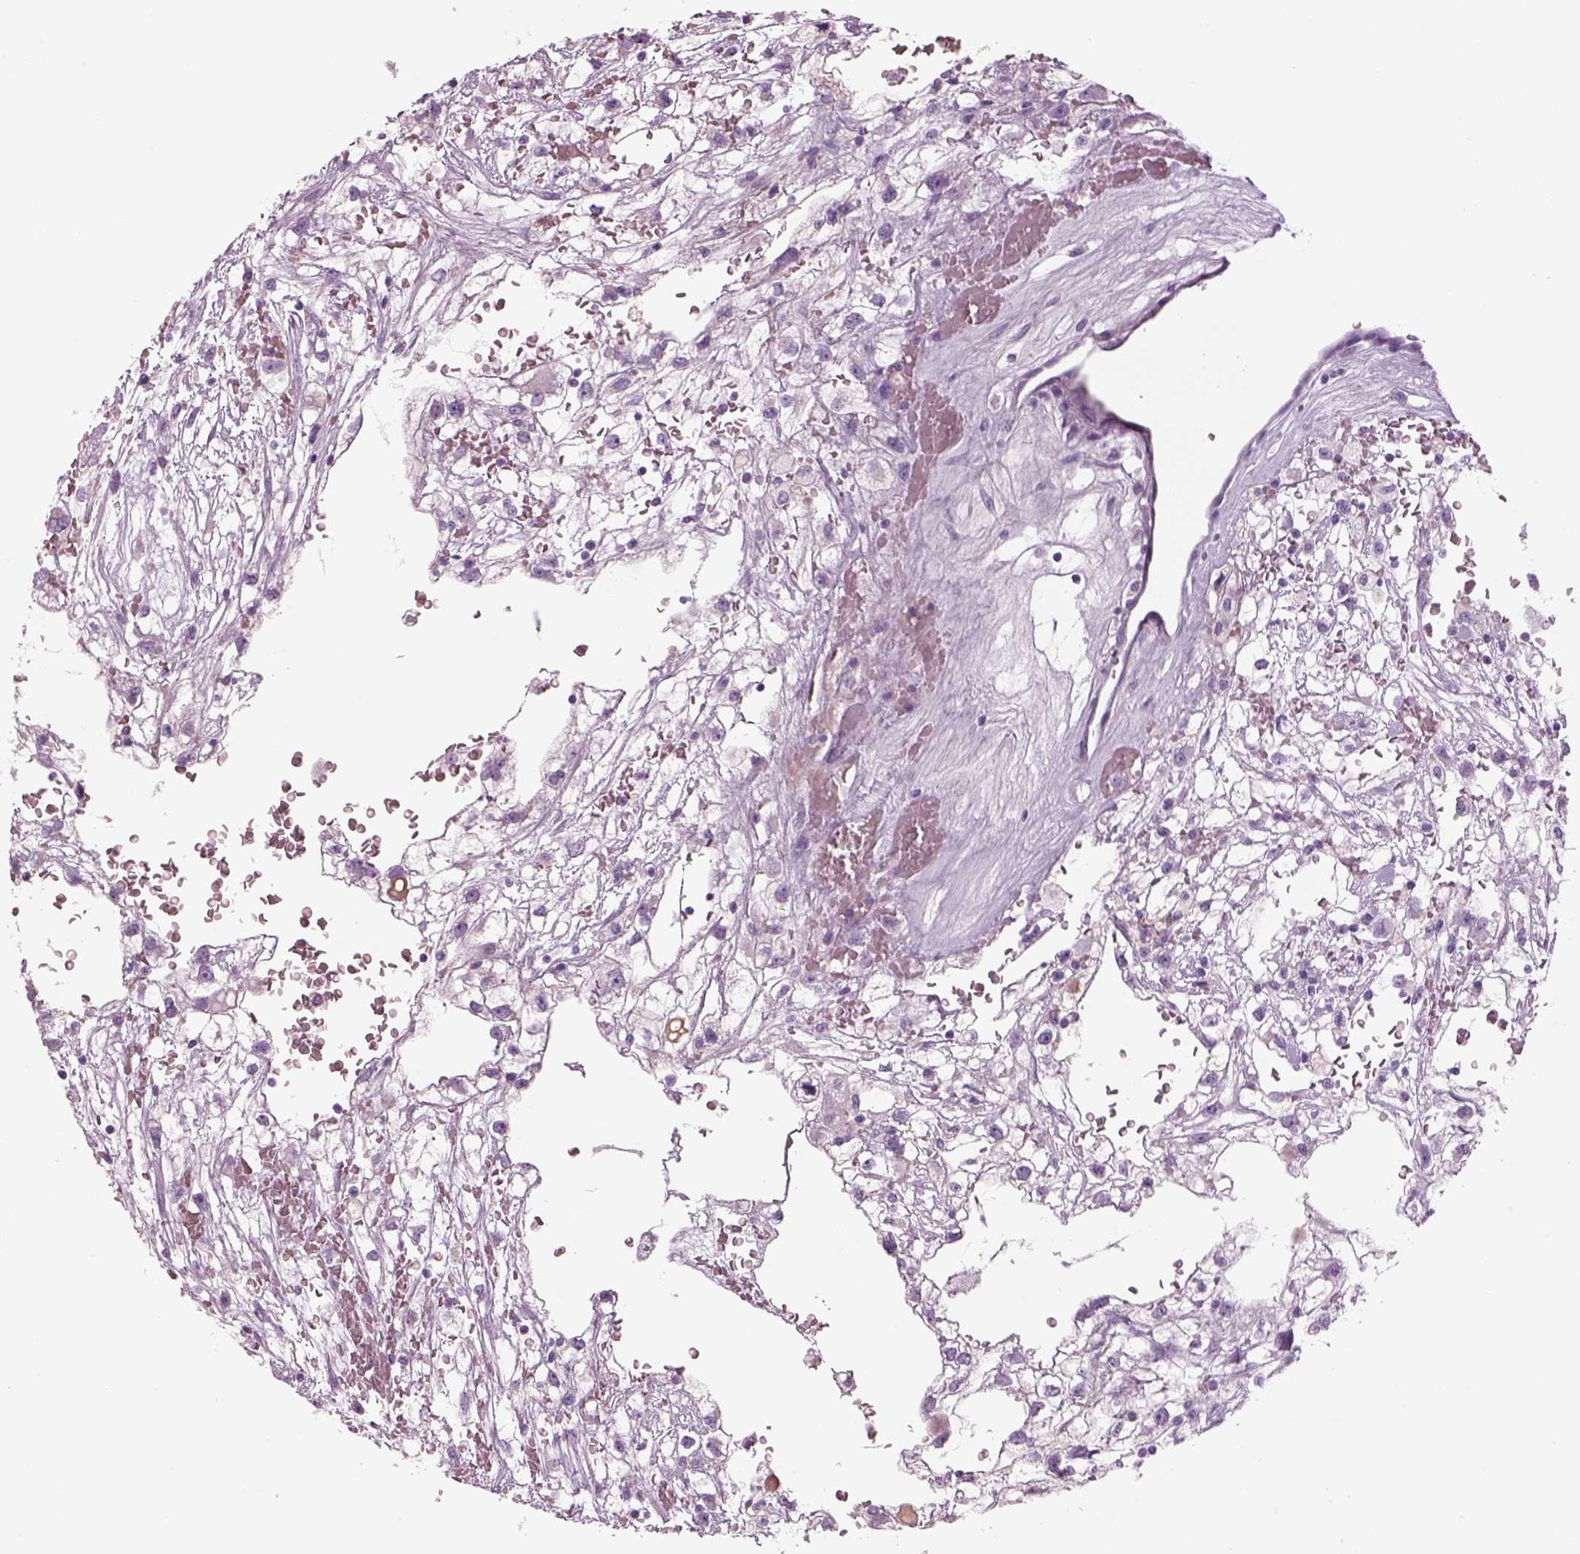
{"staining": {"intensity": "negative", "quantity": "none", "location": "none"}, "tissue": "renal cancer", "cell_type": "Tumor cells", "image_type": "cancer", "snomed": [{"axis": "morphology", "description": "Adenocarcinoma, NOS"}, {"axis": "topography", "description": "Kidney"}], "caption": "DAB immunohistochemical staining of human renal adenocarcinoma shows no significant staining in tumor cells.", "gene": "GAS2L2", "patient": {"sex": "male", "age": 59}}